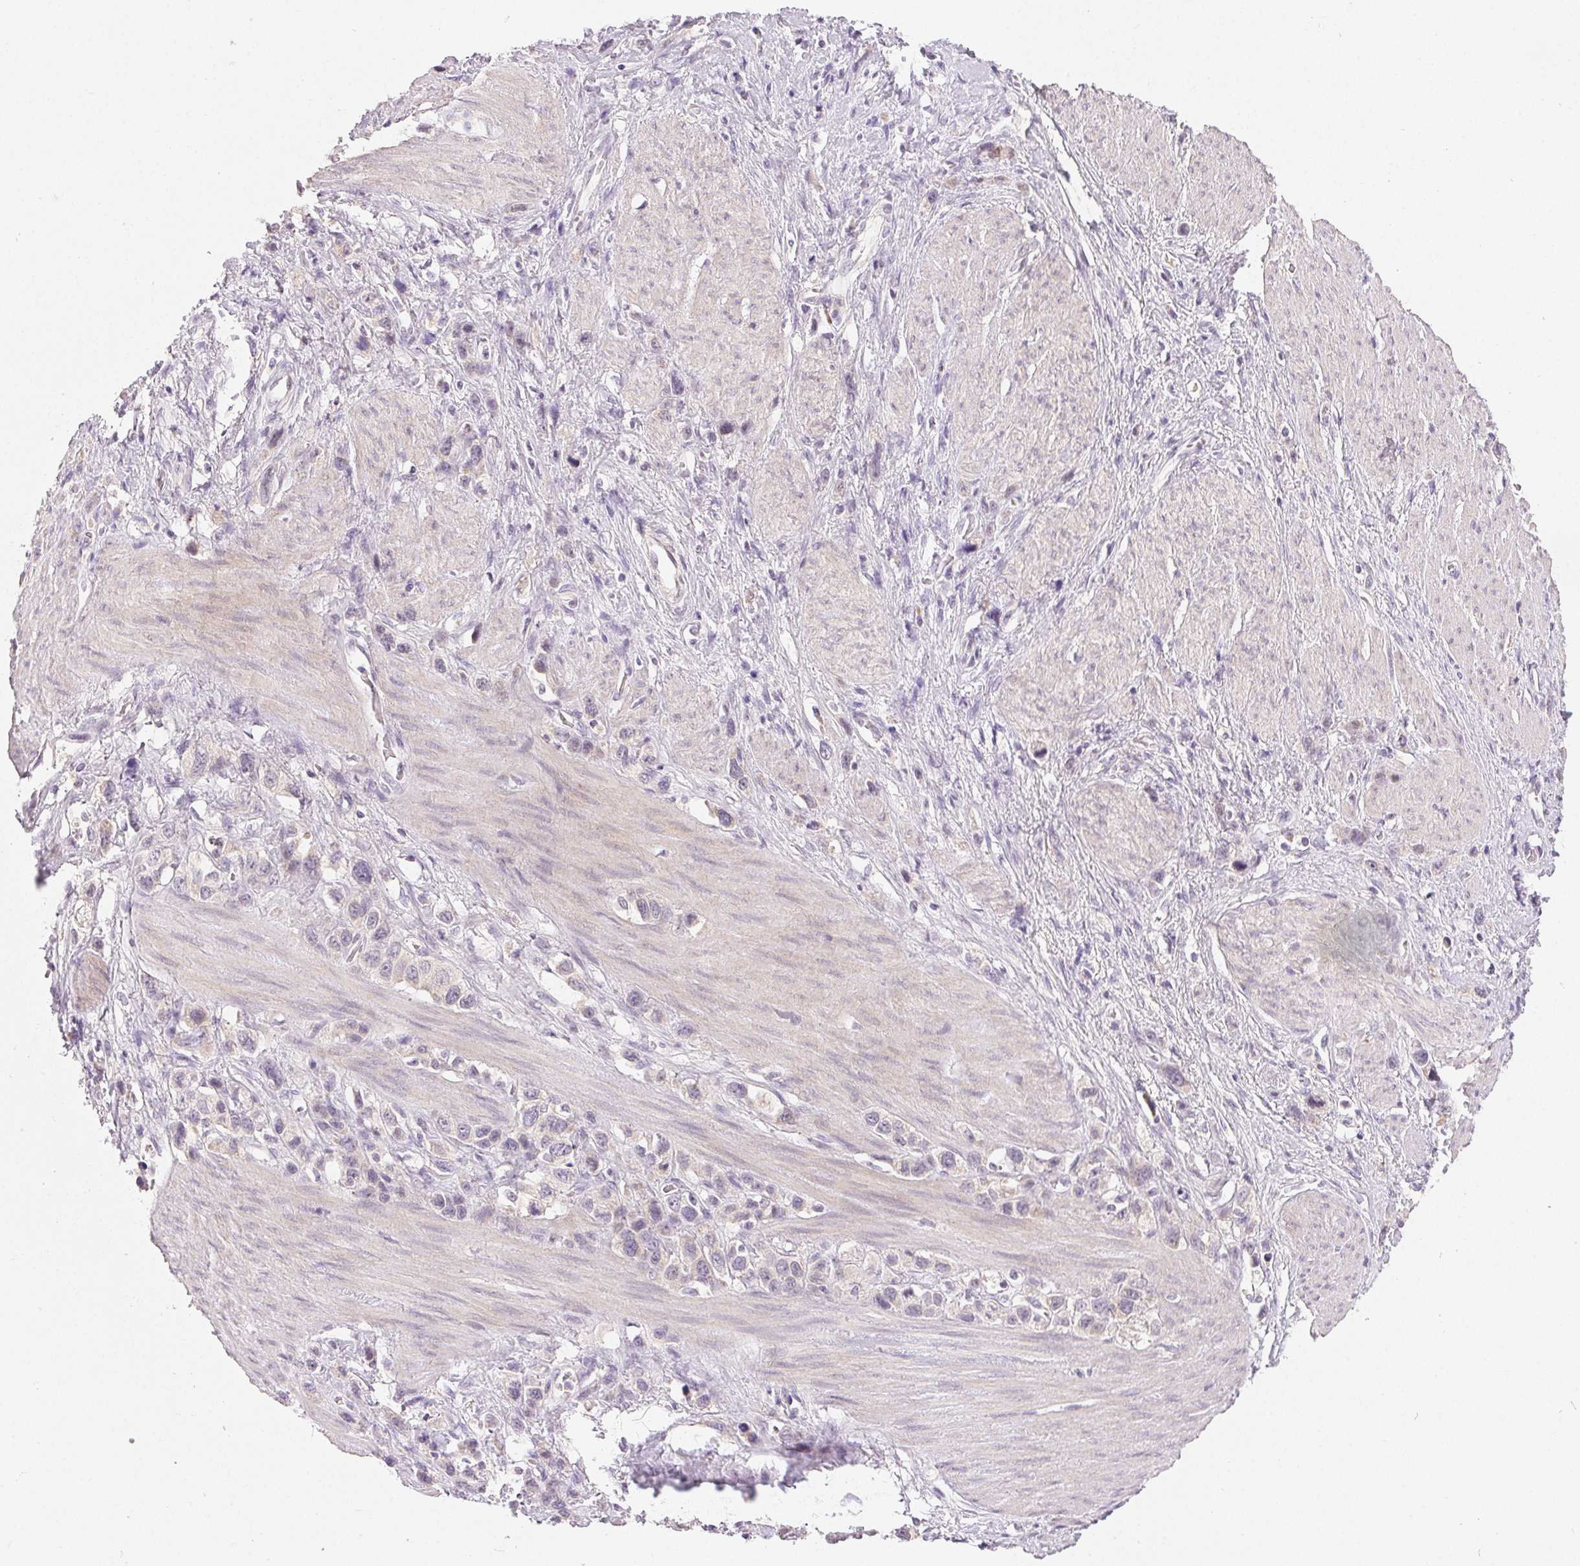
{"staining": {"intensity": "negative", "quantity": "none", "location": "none"}, "tissue": "stomach cancer", "cell_type": "Tumor cells", "image_type": "cancer", "snomed": [{"axis": "morphology", "description": "Adenocarcinoma, NOS"}, {"axis": "topography", "description": "Stomach"}], "caption": "A histopathology image of stomach cancer (adenocarcinoma) stained for a protein shows no brown staining in tumor cells. The staining is performed using DAB (3,3'-diaminobenzidine) brown chromogen with nuclei counter-stained in using hematoxylin.", "gene": "MYBL1", "patient": {"sex": "female", "age": 65}}